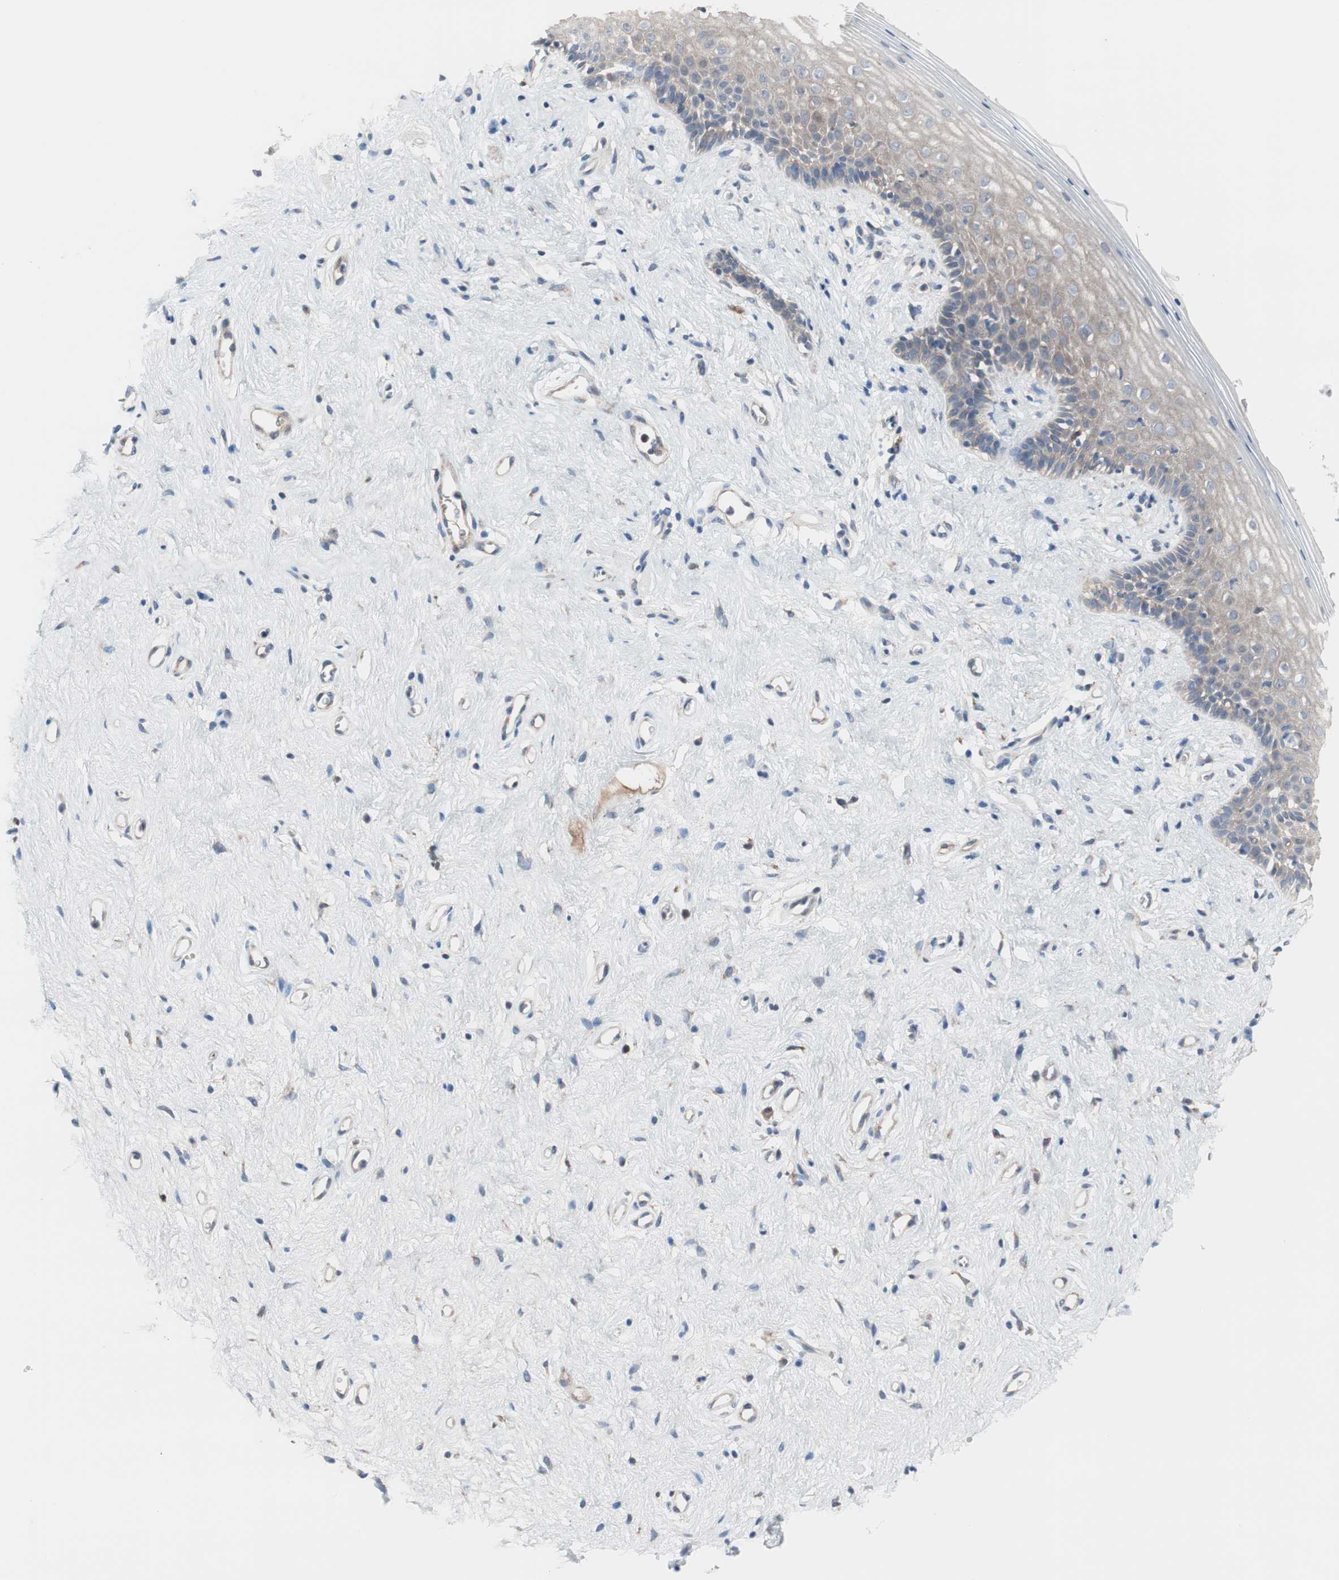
{"staining": {"intensity": "moderate", "quantity": ">75%", "location": "cytoplasmic/membranous"}, "tissue": "vagina", "cell_type": "Squamous epithelial cells", "image_type": "normal", "snomed": [{"axis": "morphology", "description": "Normal tissue, NOS"}, {"axis": "topography", "description": "Vagina"}], "caption": "Human vagina stained with a brown dye demonstrates moderate cytoplasmic/membranous positive expression in about >75% of squamous epithelial cells.", "gene": "KANSL1", "patient": {"sex": "female", "age": 44}}